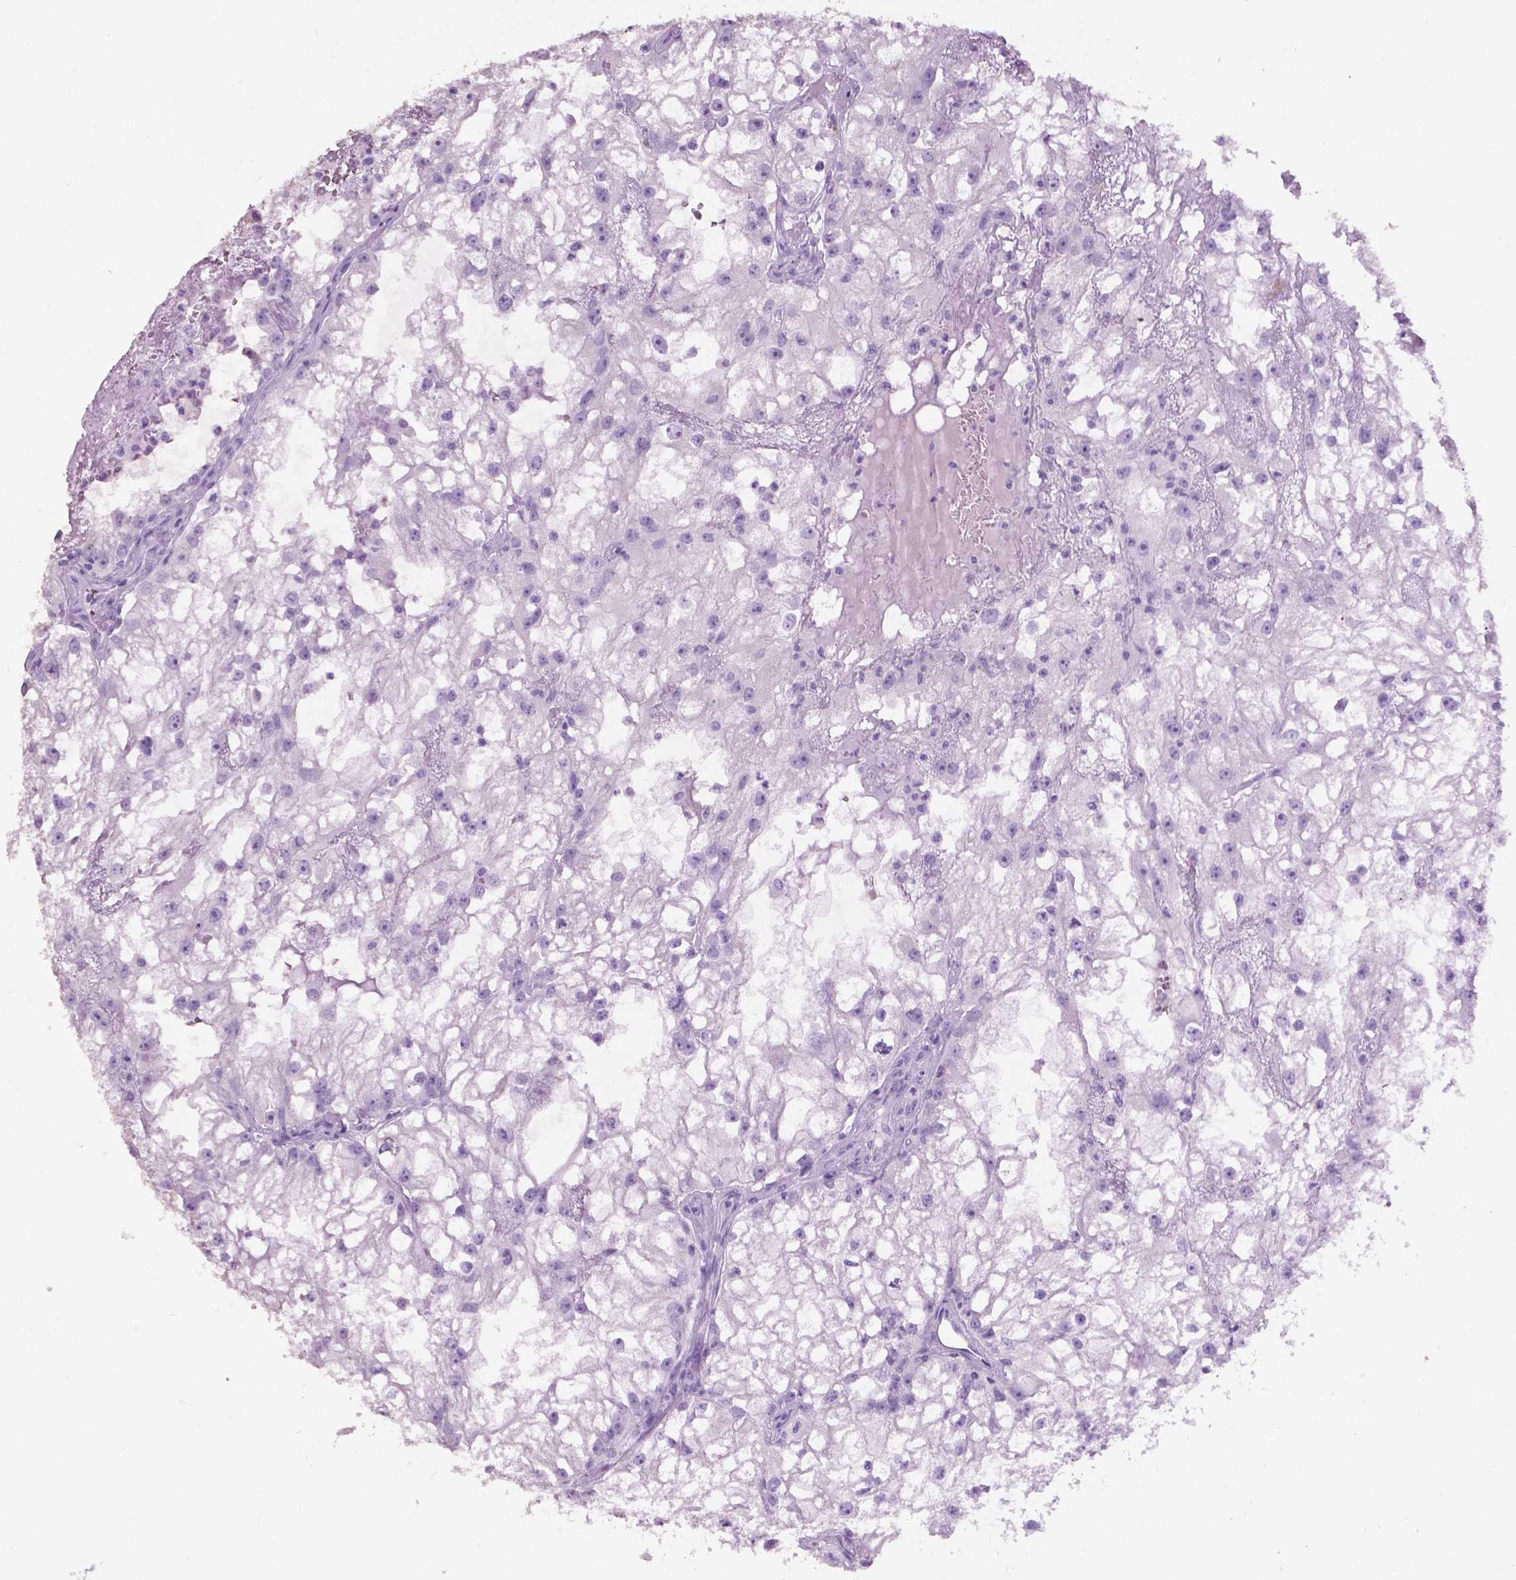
{"staining": {"intensity": "negative", "quantity": "none", "location": "none"}, "tissue": "renal cancer", "cell_type": "Tumor cells", "image_type": "cancer", "snomed": [{"axis": "morphology", "description": "Adenocarcinoma, NOS"}, {"axis": "topography", "description": "Kidney"}], "caption": "High power microscopy histopathology image of an immunohistochemistry photomicrograph of renal cancer, revealing no significant staining in tumor cells.", "gene": "PHGR1", "patient": {"sex": "male", "age": 59}}